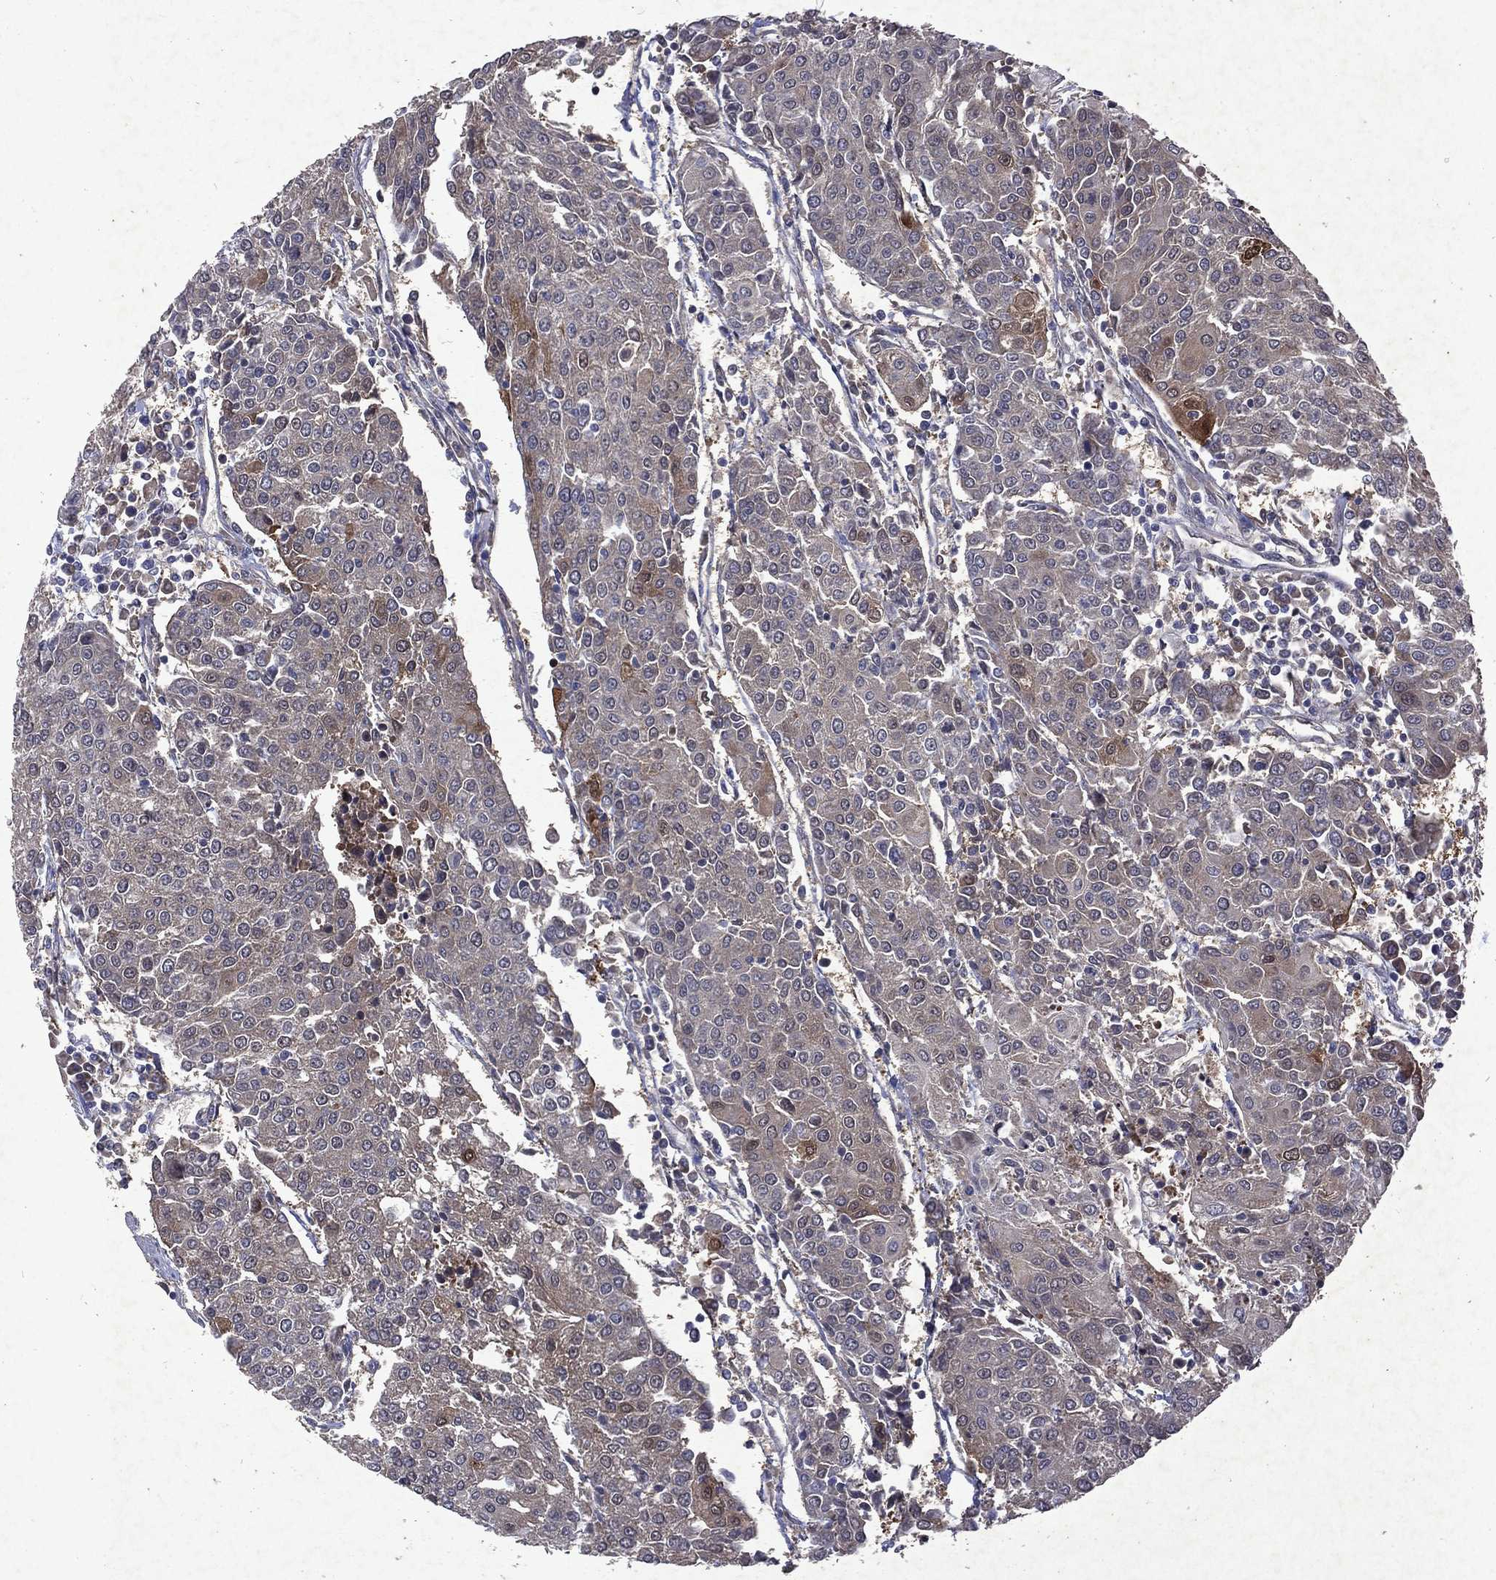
{"staining": {"intensity": "weak", "quantity": "<25%", "location": "cytoplasmic/membranous"}, "tissue": "urothelial cancer", "cell_type": "Tumor cells", "image_type": "cancer", "snomed": [{"axis": "morphology", "description": "Urothelial carcinoma, High grade"}, {"axis": "topography", "description": "Urinary bladder"}], "caption": "Human urothelial cancer stained for a protein using IHC demonstrates no staining in tumor cells.", "gene": "MTAP", "patient": {"sex": "female", "age": 85}}